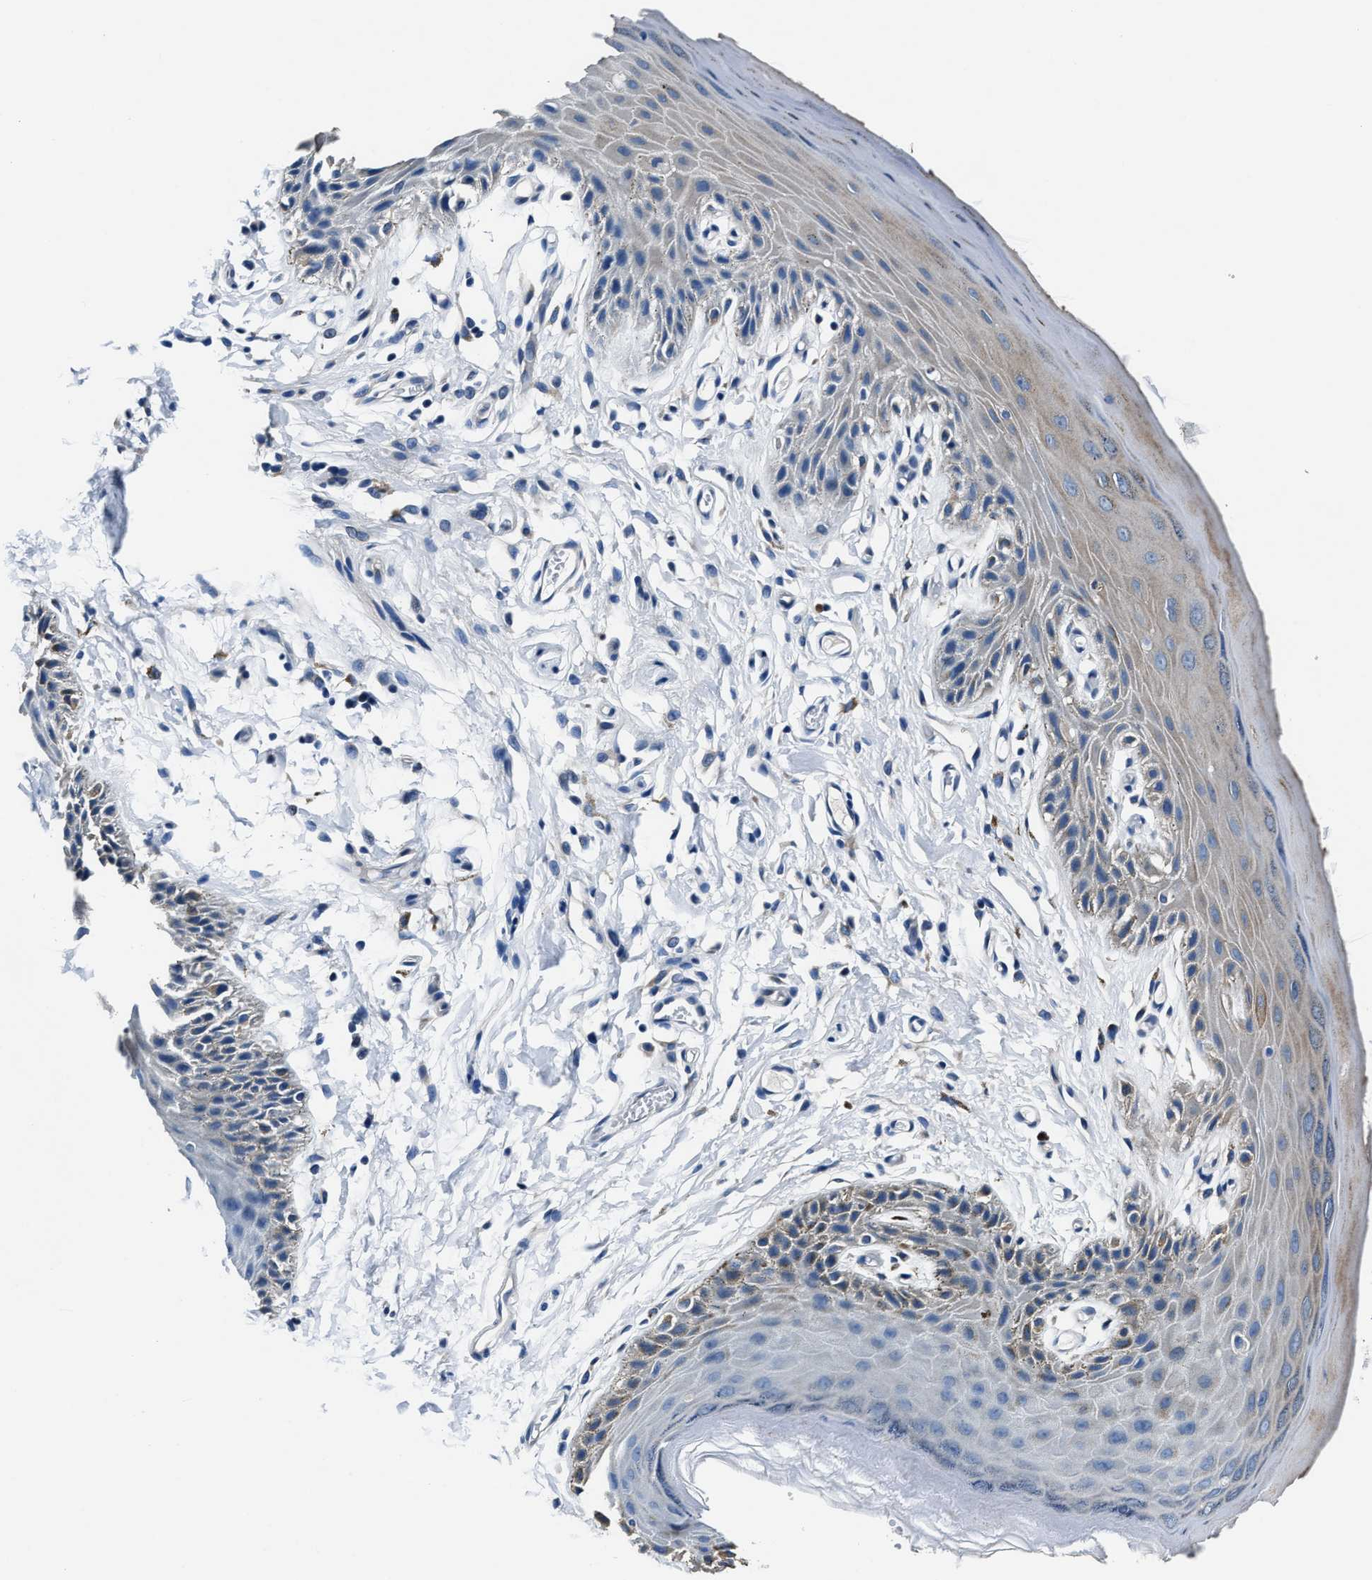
{"staining": {"intensity": "weak", "quantity": "<25%", "location": "cytoplasmic/membranous"}, "tissue": "skin", "cell_type": "Epidermal cells", "image_type": "normal", "snomed": [{"axis": "morphology", "description": "Normal tissue, NOS"}, {"axis": "topography", "description": "Anal"}], "caption": "The photomicrograph demonstrates no significant positivity in epidermal cells of skin.", "gene": "NACAD", "patient": {"sex": "male", "age": 44}}